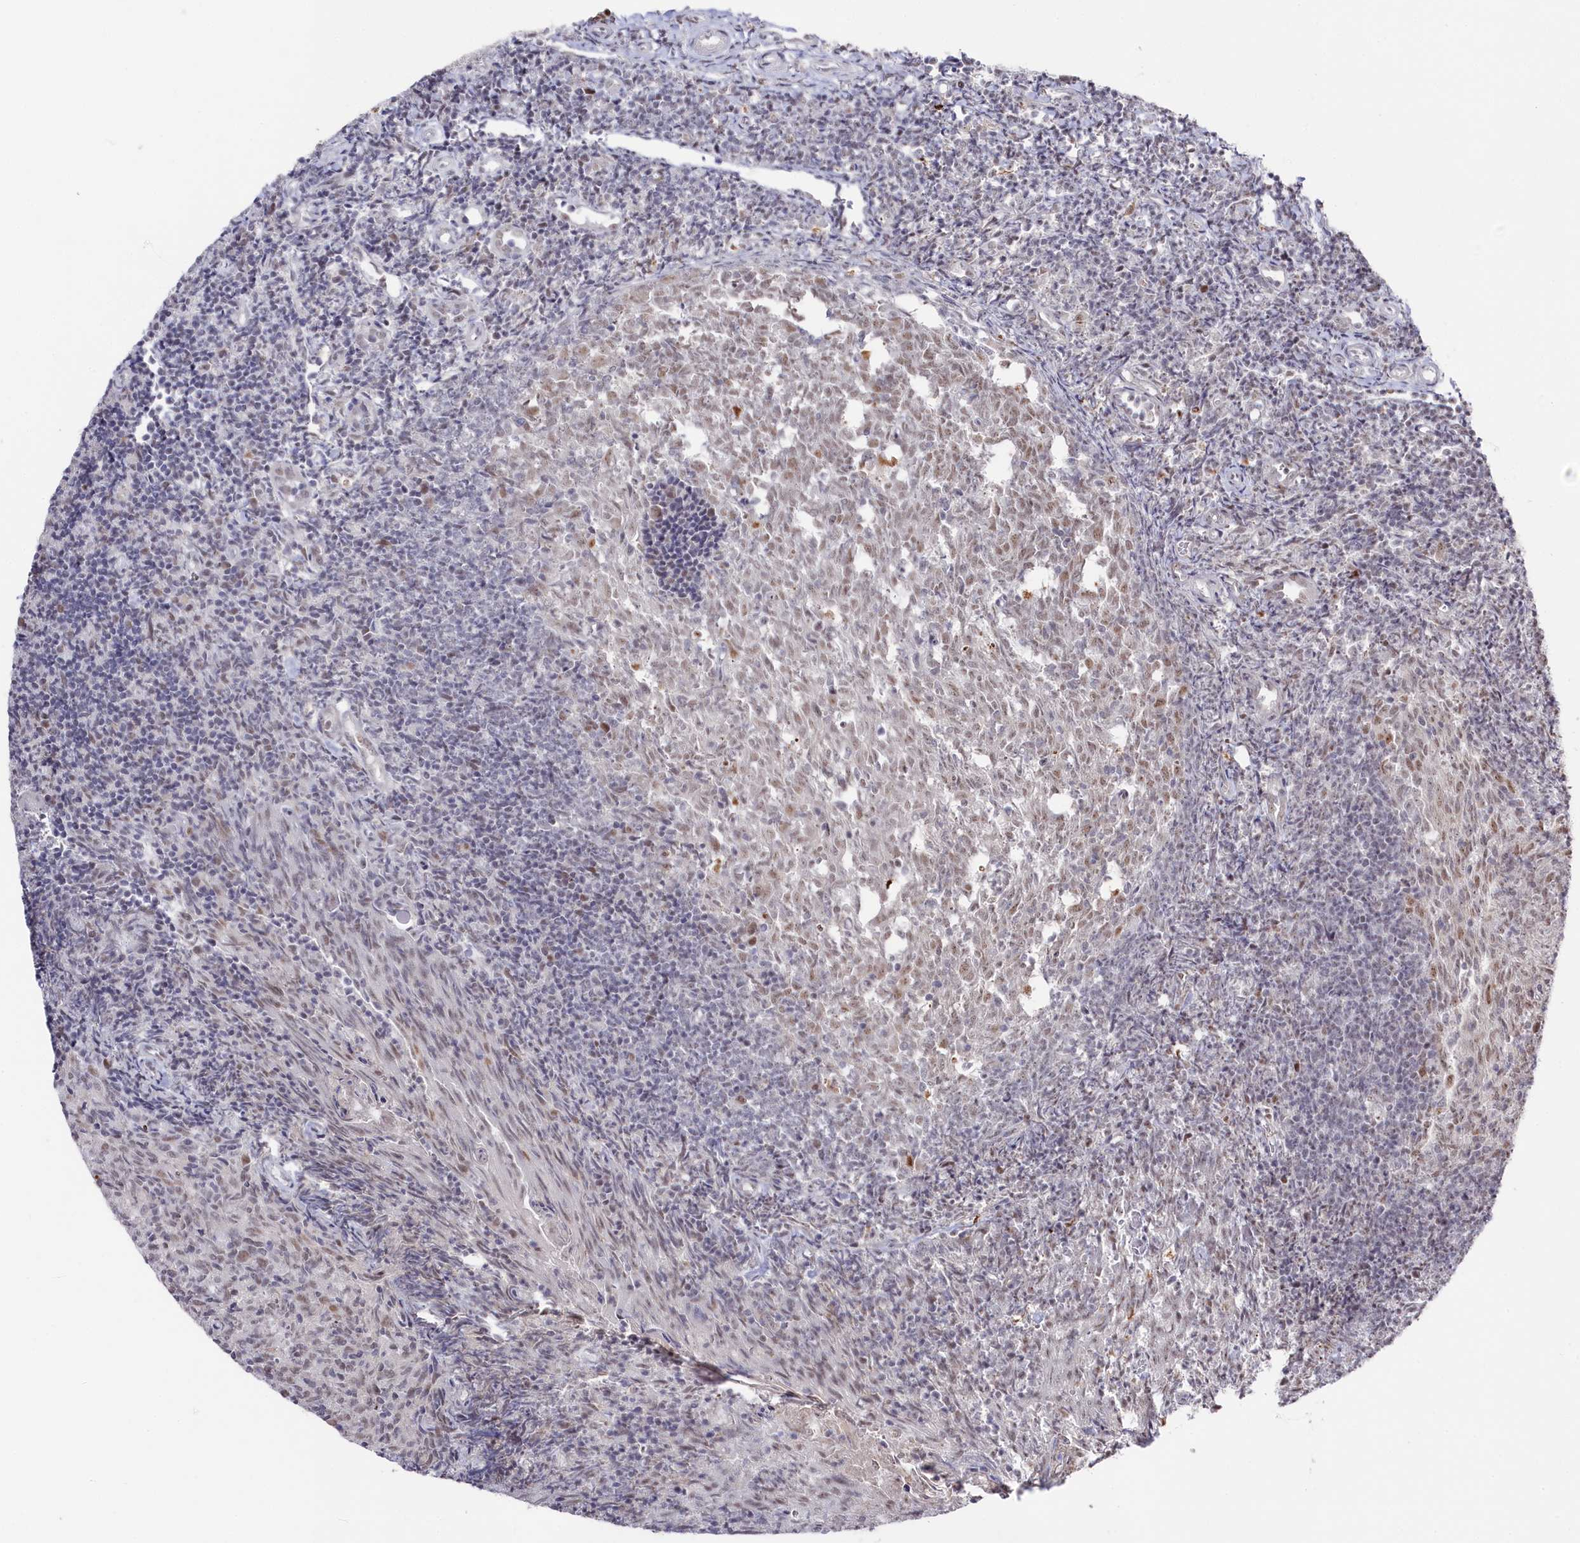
{"staining": {"intensity": "negative", "quantity": "none", "location": "none"}, "tissue": "tonsil", "cell_type": "Germinal center cells", "image_type": "normal", "snomed": [{"axis": "morphology", "description": "Normal tissue, NOS"}, {"axis": "topography", "description": "Tonsil"}], "caption": "IHC of normal tonsil reveals no expression in germinal center cells. (DAB immunohistochemistry (IHC), high magnification).", "gene": "POLR2H", "patient": {"sex": "female", "age": 10}}